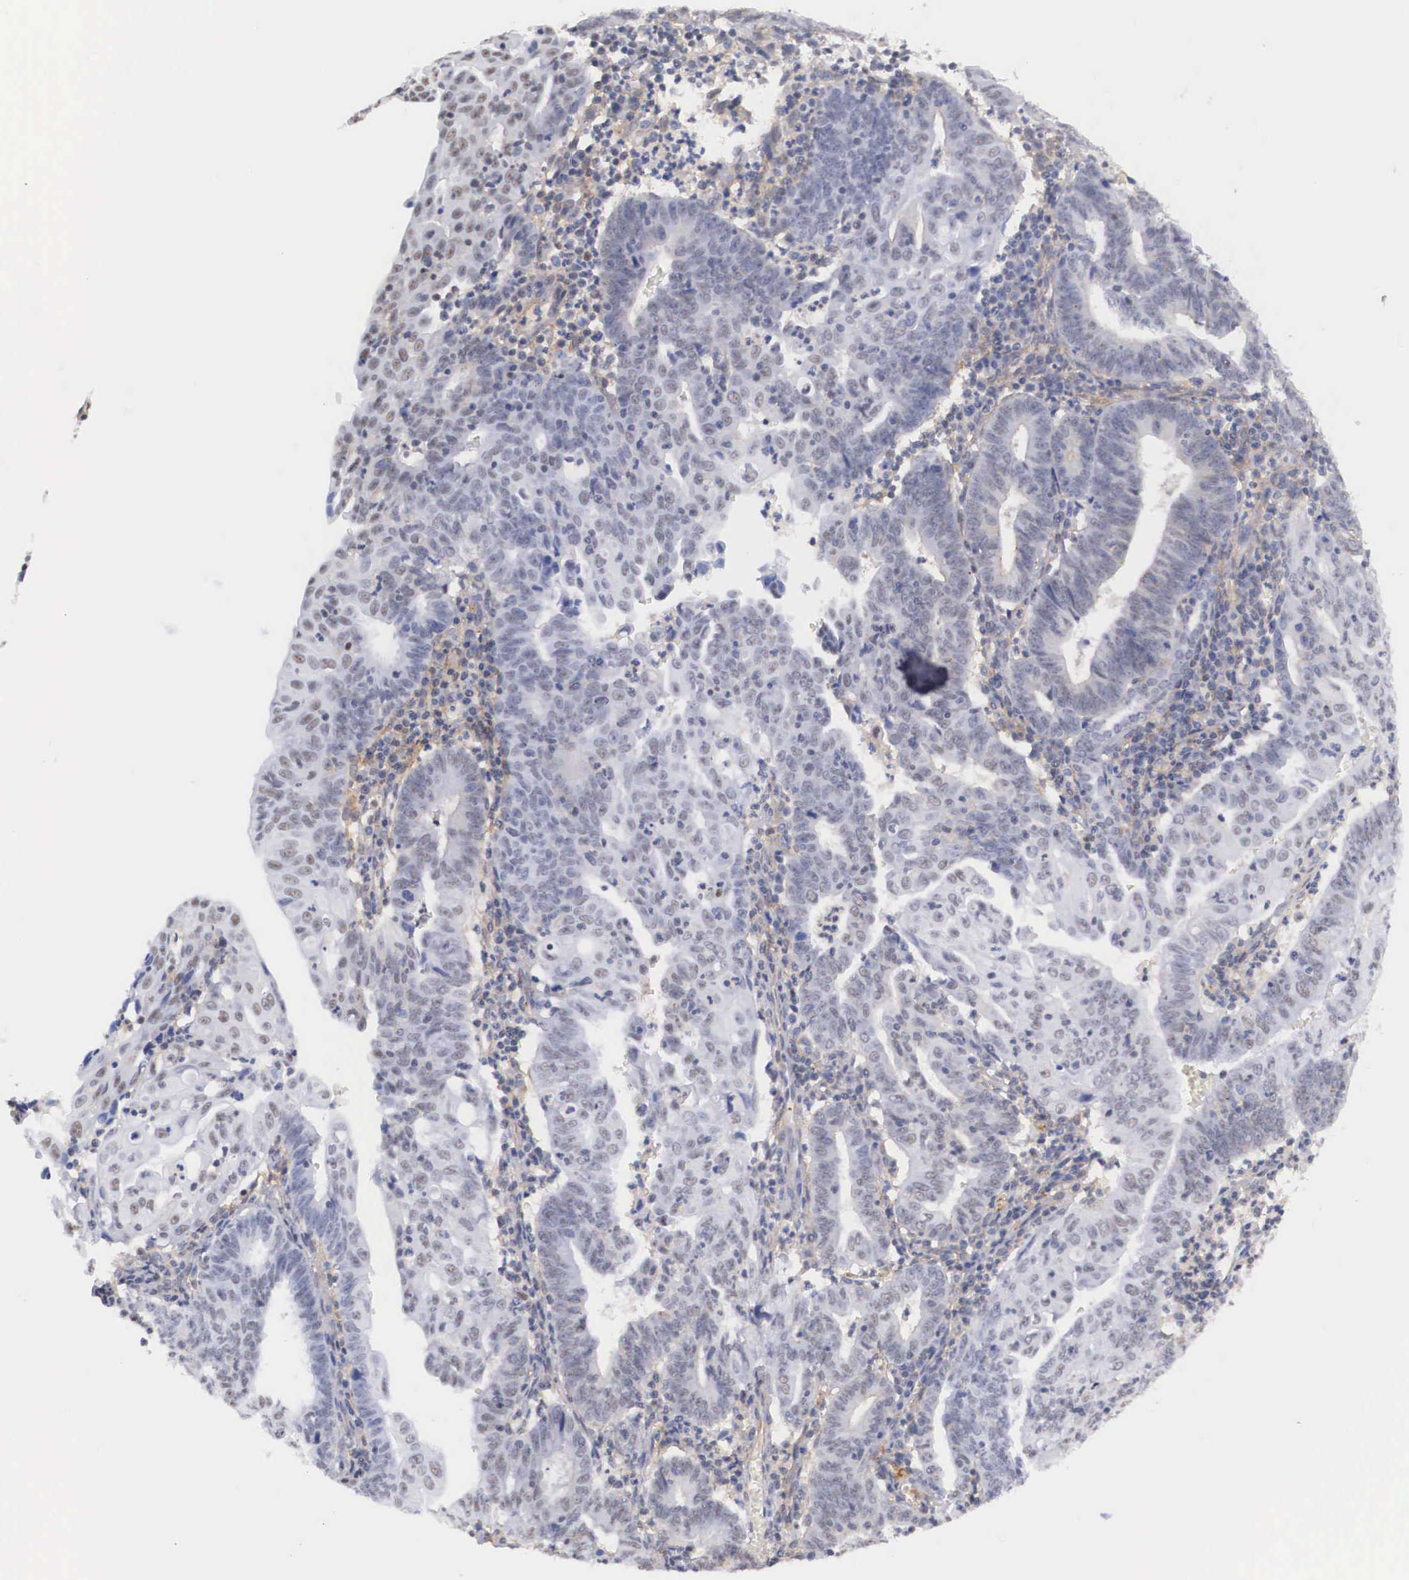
{"staining": {"intensity": "negative", "quantity": "none", "location": "none"}, "tissue": "endometrial cancer", "cell_type": "Tumor cells", "image_type": "cancer", "snomed": [{"axis": "morphology", "description": "Adenocarcinoma, NOS"}, {"axis": "topography", "description": "Endometrium"}], "caption": "Micrograph shows no significant protein staining in tumor cells of adenocarcinoma (endometrial). (Stains: DAB IHC with hematoxylin counter stain, Microscopy: brightfield microscopy at high magnification).", "gene": "NR4A2", "patient": {"sex": "female", "age": 60}}